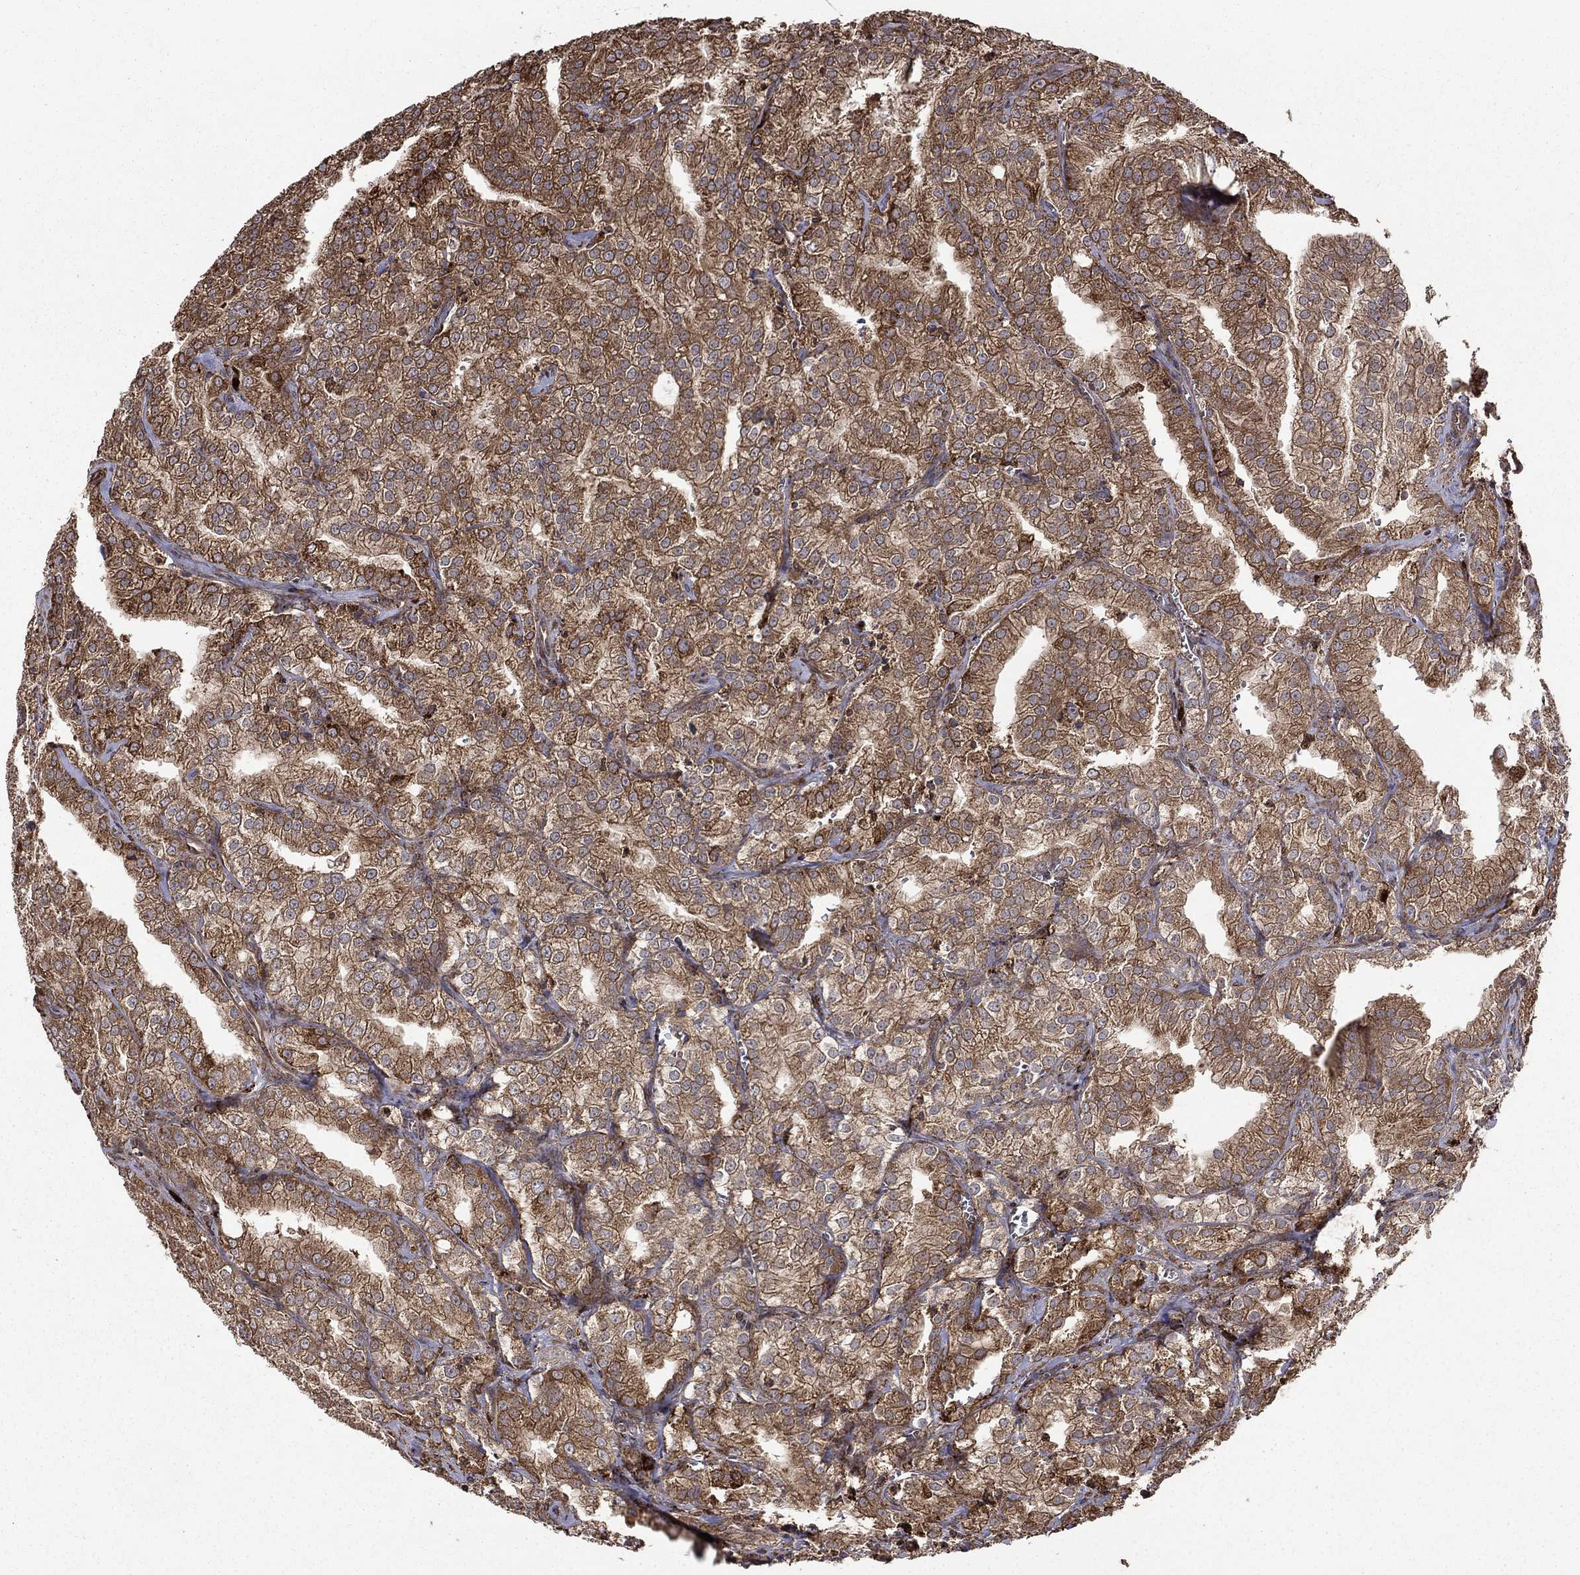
{"staining": {"intensity": "moderate", "quantity": ">75%", "location": "cytoplasmic/membranous"}, "tissue": "prostate cancer", "cell_type": "Tumor cells", "image_type": "cancer", "snomed": [{"axis": "morphology", "description": "Adenocarcinoma, NOS"}, {"axis": "topography", "description": "Prostate"}], "caption": "Immunohistochemistry staining of prostate cancer (adenocarcinoma), which shows medium levels of moderate cytoplasmic/membranous staining in about >75% of tumor cells indicating moderate cytoplasmic/membranous protein expression. The staining was performed using DAB (3,3'-diaminobenzidine) (brown) for protein detection and nuclei were counterstained in hematoxylin (blue).", "gene": "BABAM2", "patient": {"sex": "male", "age": 70}}